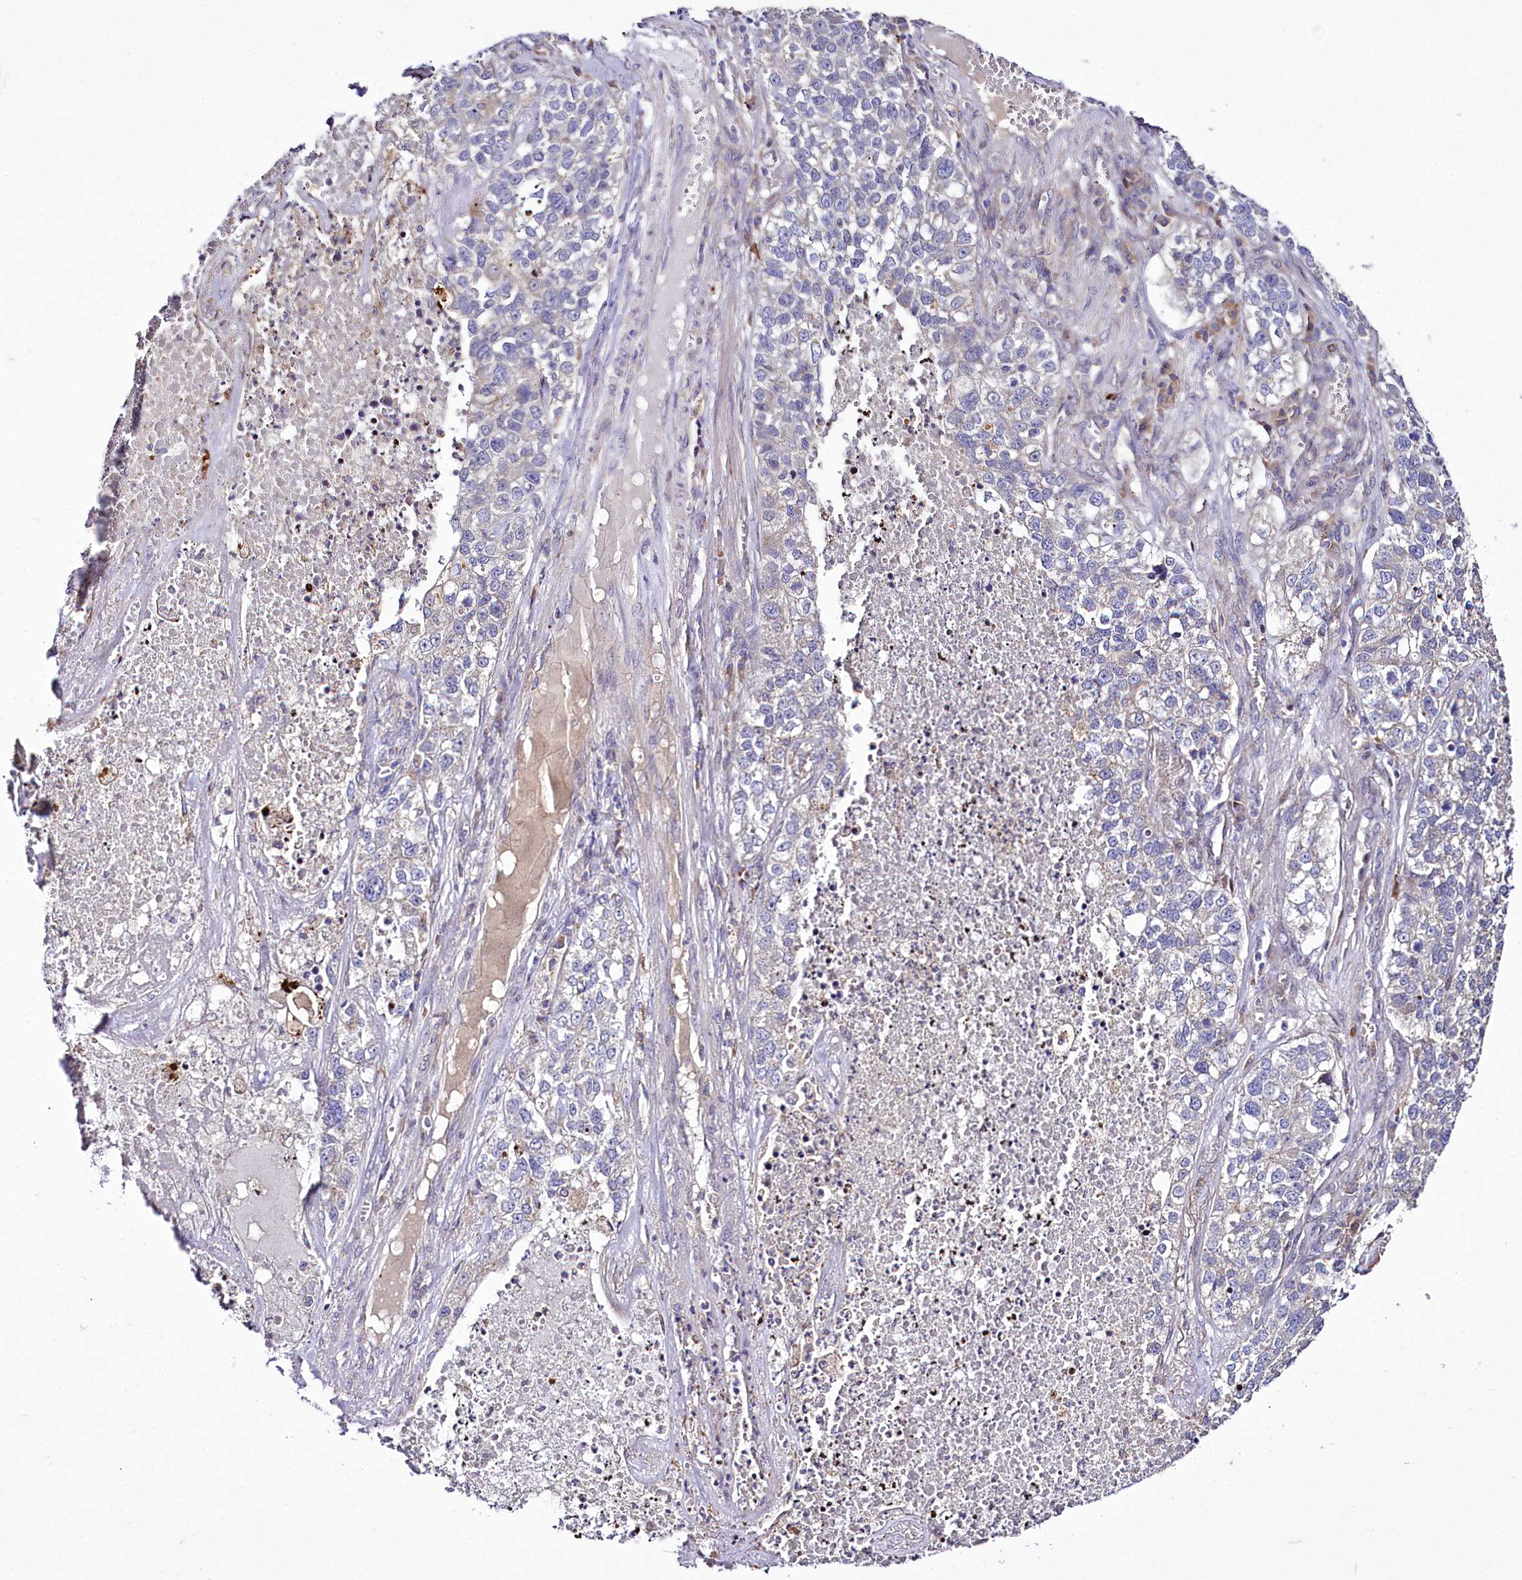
{"staining": {"intensity": "negative", "quantity": "none", "location": "none"}, "tissue": "lung cancer", "cell_type": "Tumor cells", "image_type": "cancer", "snomed": [{"axis": "morphology", "description": "Adenocarcinoma, NOS"}, {"axis": "topography", "description": "Lung"}], "caption": "This is a image of immunohistochemistry staining of adenocarcinoma (lung), which shows no staining in tumor cells.", "gene": "ZC3H12C", "patient": {"sex": "male", "age": 49}}